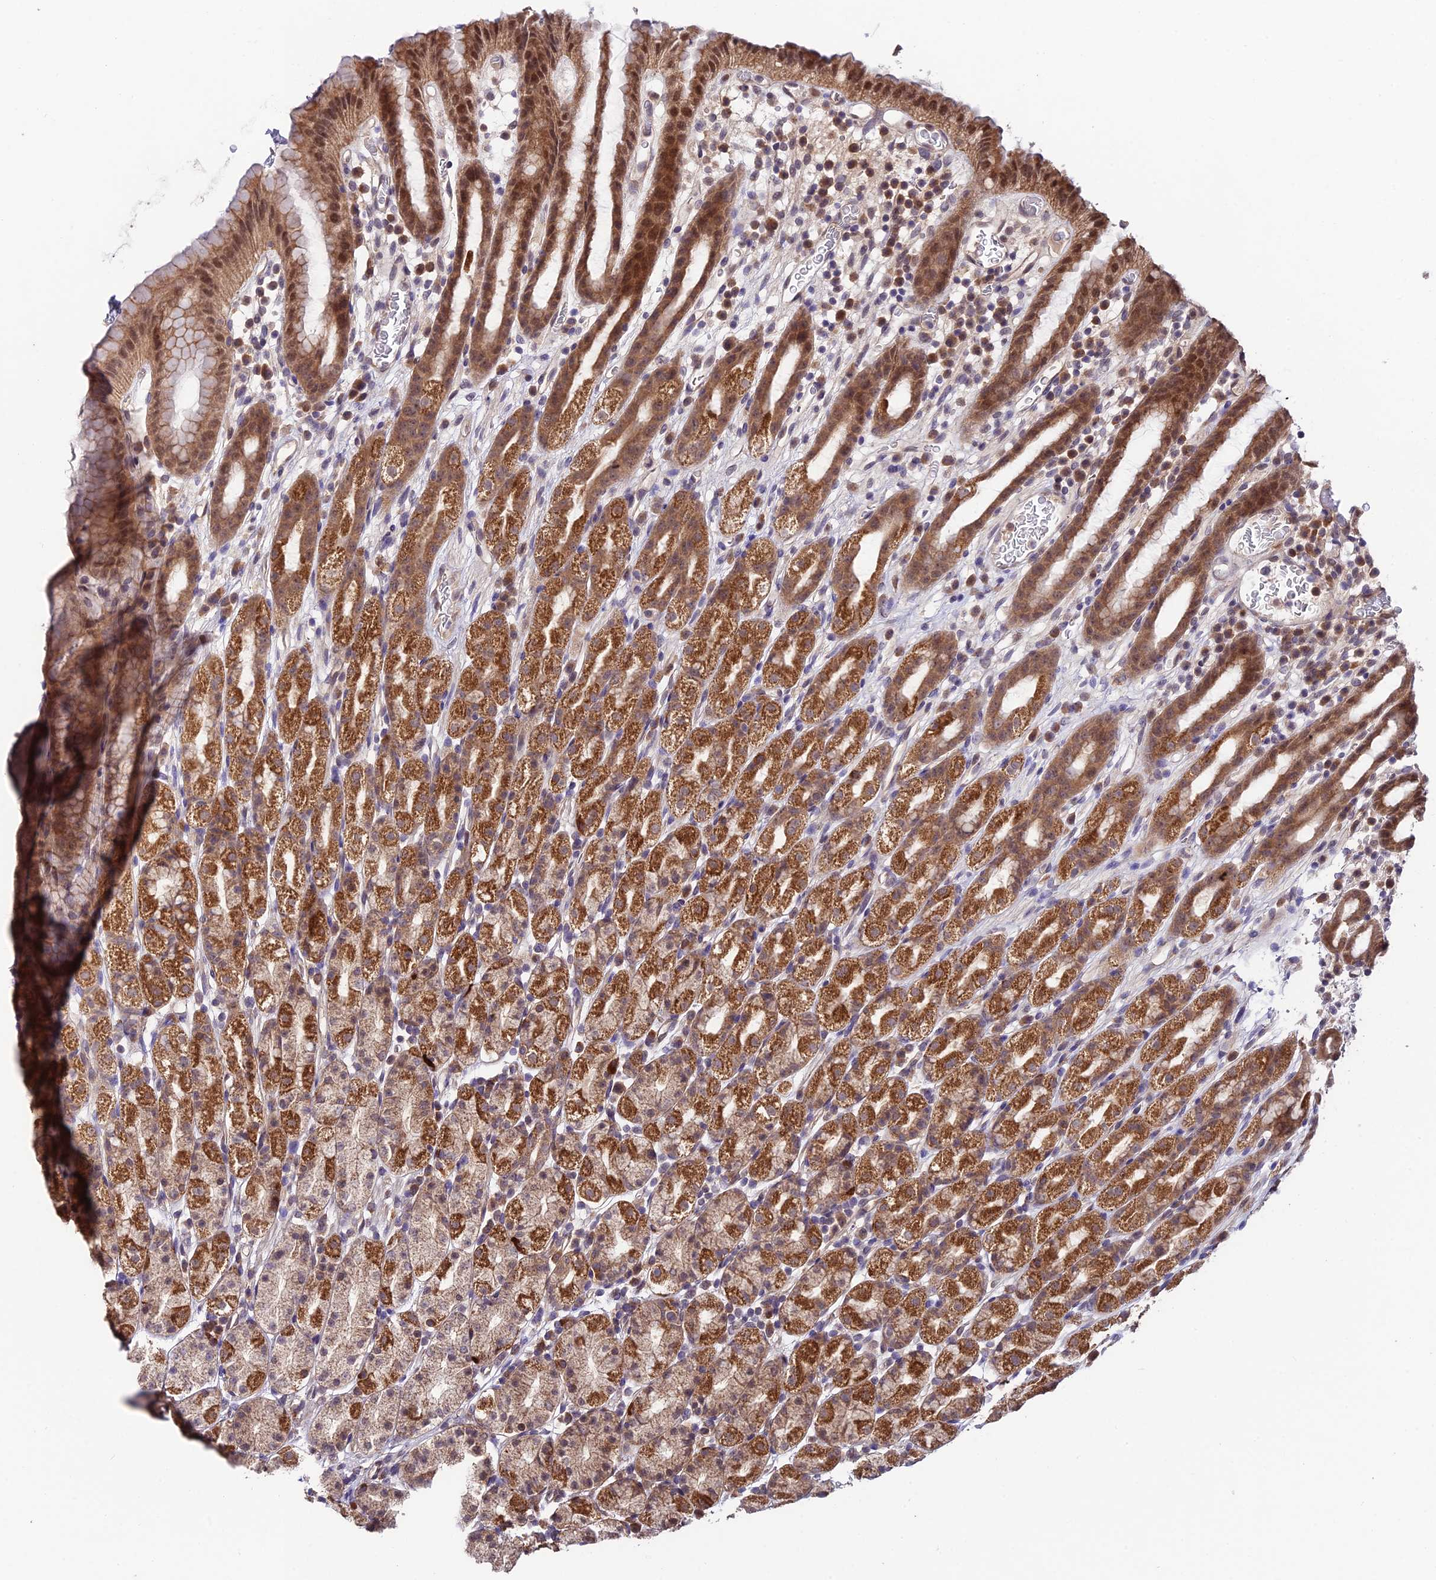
{"staining": {"intensity": "strong", "quantity": "25%-75%", "location": "cytoplasmic/membranous"}, "tissue": "stomach", "cell_type": "Glandular cells", "image_type": "normal", "snomed": [{"axis": "morphology", "description": "Normal tissue, NOS"}, {"axis": "topography", "description": "Stomach, upper"}], "caption": "Immunohistochemical staining of normal human stomach shows strong cytoplasmic/membranous protein expression in approximately 25%-75% of glandular cells. The staining was performed using DAB (3,3'-diaminobenzidine) to visualize the protein expression in brown, while the nuclei were stained in blue with hematoxylin (Magnification: 20x).", "gene": "TRIM40", "patient": {"sex": "male", "age": 47}}